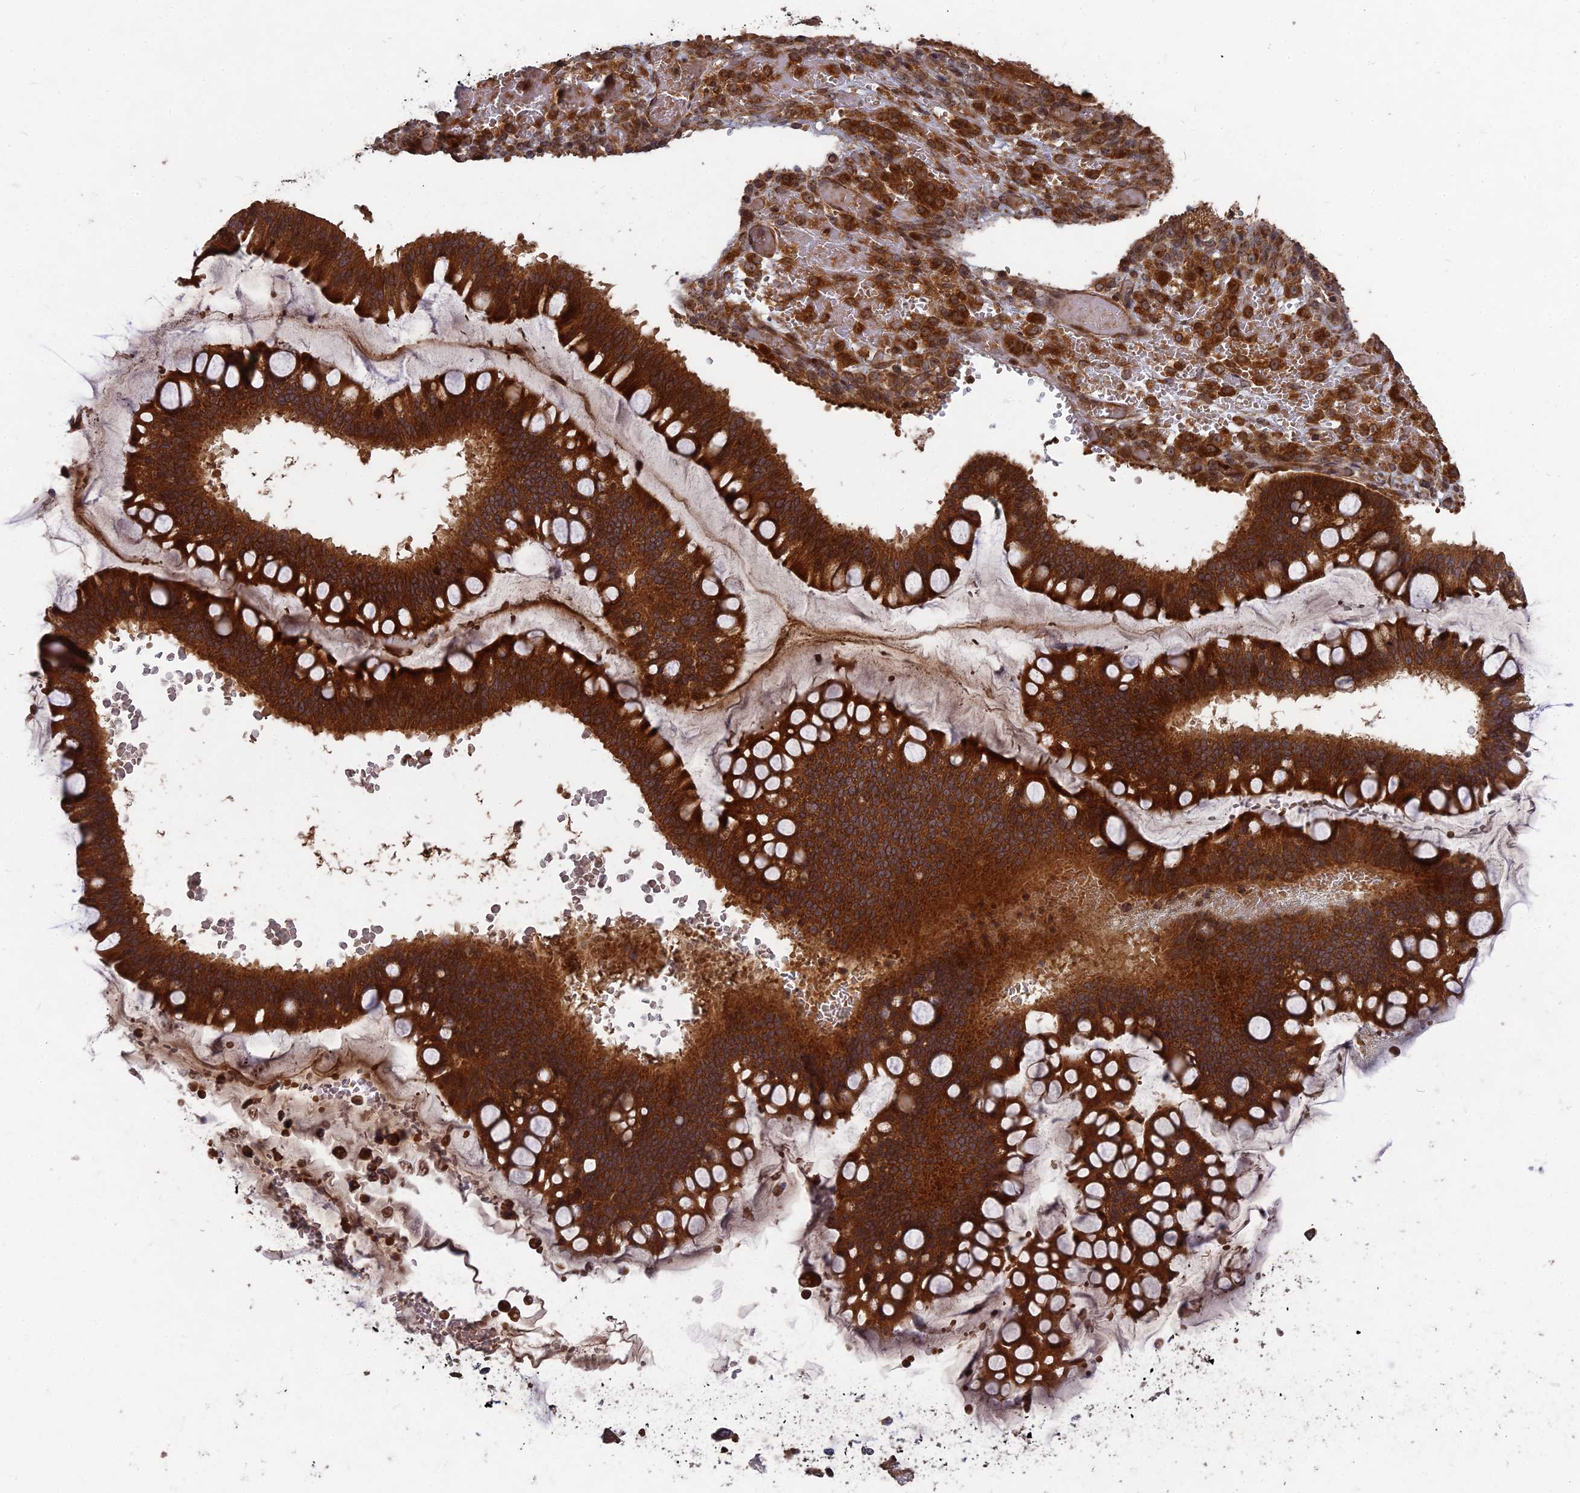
{"staining": {"intensity": "strong", "quantity": ">75%", "location": "cytoplasmic/membranous"}, "tissue": "ovarian cancer", "cell_type": "Tumor cells", "image_type": "cancer", "snomed": [{"axis": "morphology", "description": "Cystadenocarcinoma, mucinous, NOS"}, {"axis": "topography", "description": "Ovary"}], "caption": "Ovarian mucinous cystadenocarcinoma tissue shows strong cytoplasmic/membranous expression in approximately >75% of tumor cells, visualized by immunohistochemistry. The protein of interest is stained brown, and the nuclei are stained in blue (DAB IHC with brightfield microscopy, high magnification).", "gene": "TMUB2", "patient": {"sex": "female", "age": 73}}